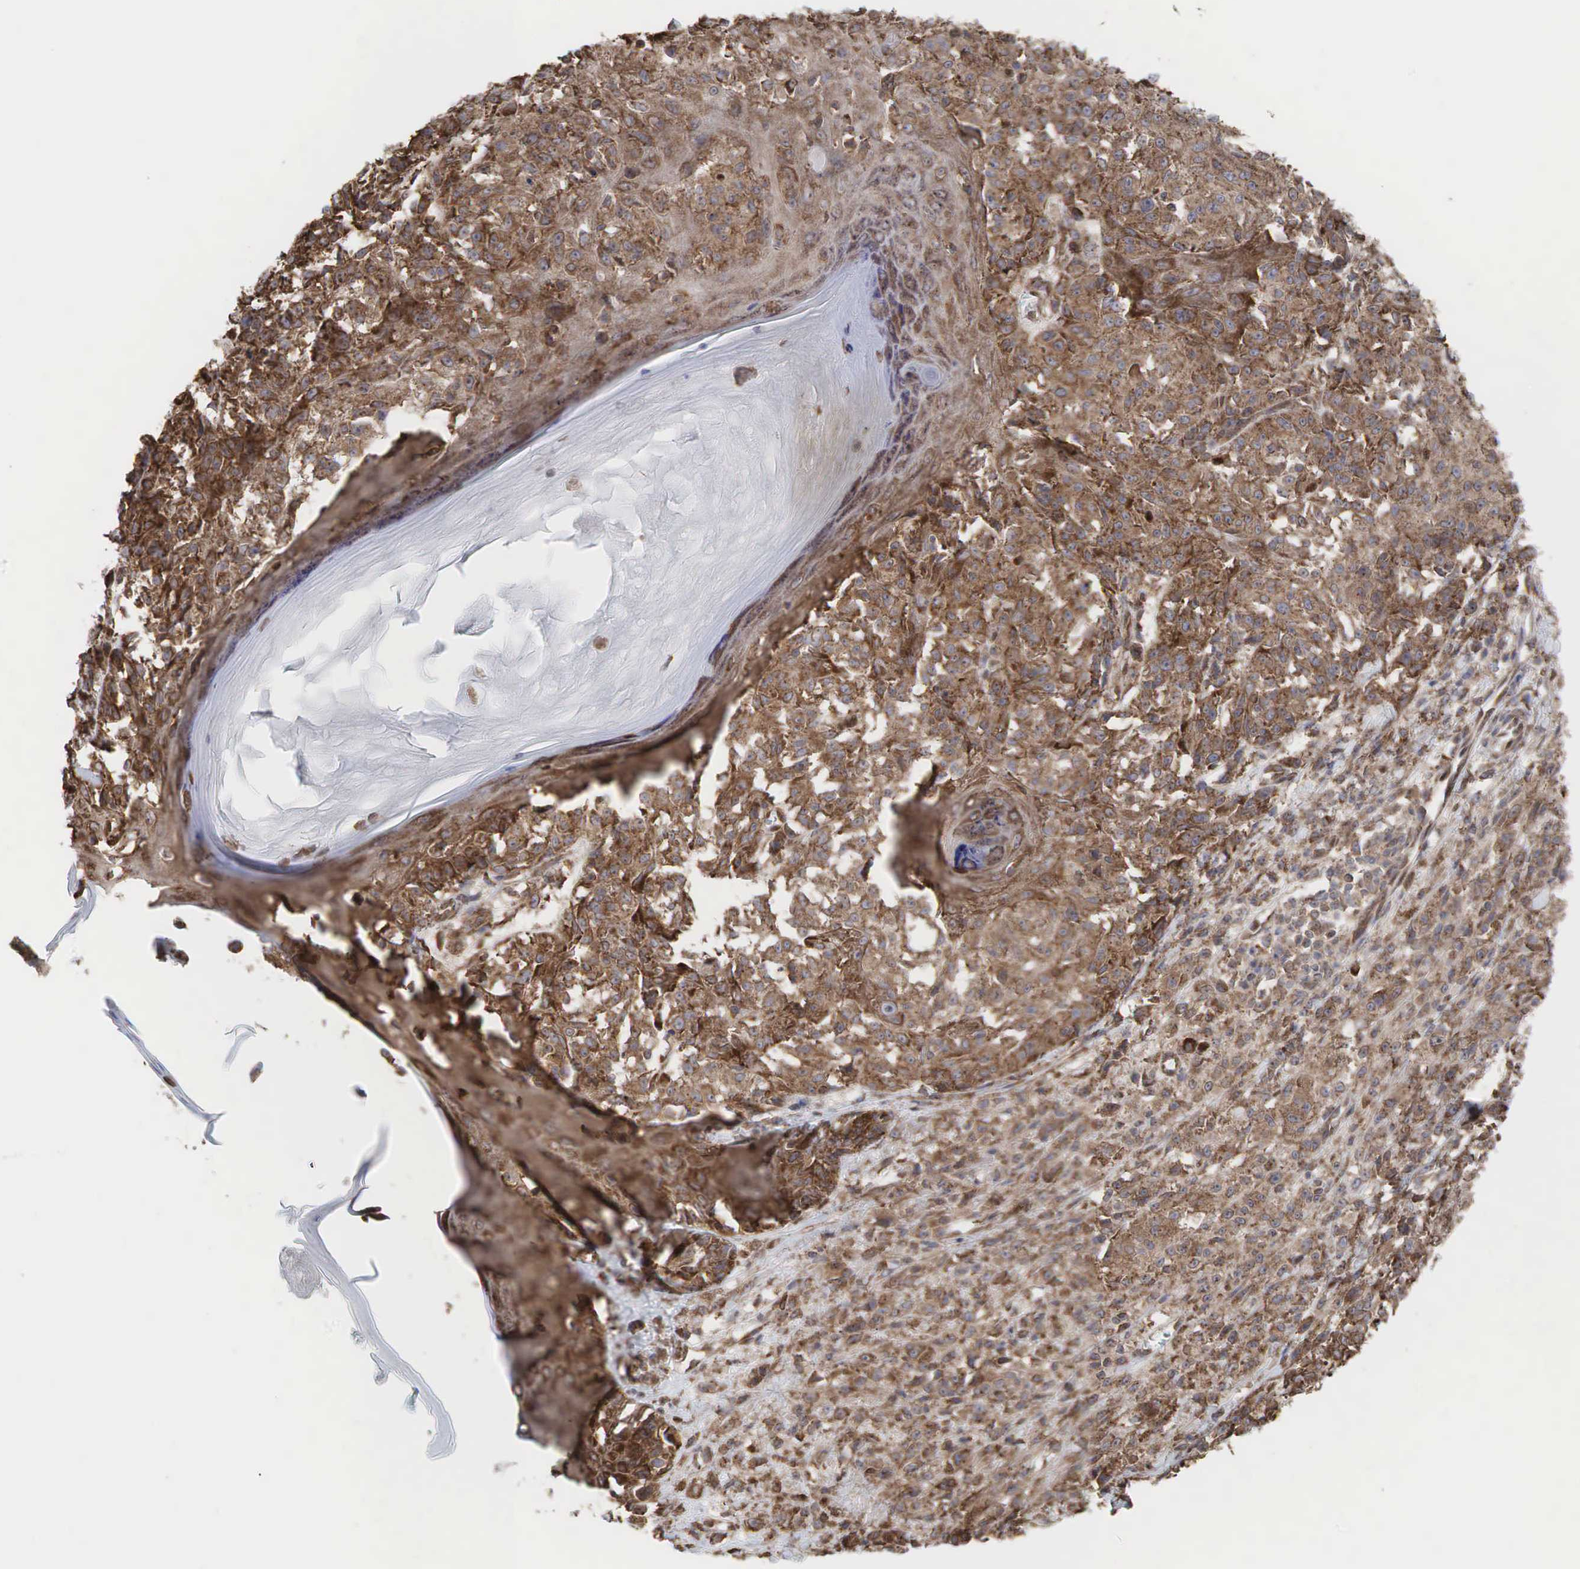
{"staining": {"intensity": "moderate", "quantity": ">75%", "location": "cytoplasmic/membranous"}, "tissue": "melanoma", "cell_type": "Tumor cells", "image_type": "cancer", "snomed": [{"axis": "morphology", "description": "Malignant melanoma, NOS"}, {"axis": "topography", "description": "Skin"}], "caption": "Melanoma stained with DAB IHC exhibits medium levels of moderate cytoplasmic/membranous positivity in approximately >75% of tumor cells.", "gene": "PABPC5", "patient": {"sex": "male", "age": 80}}